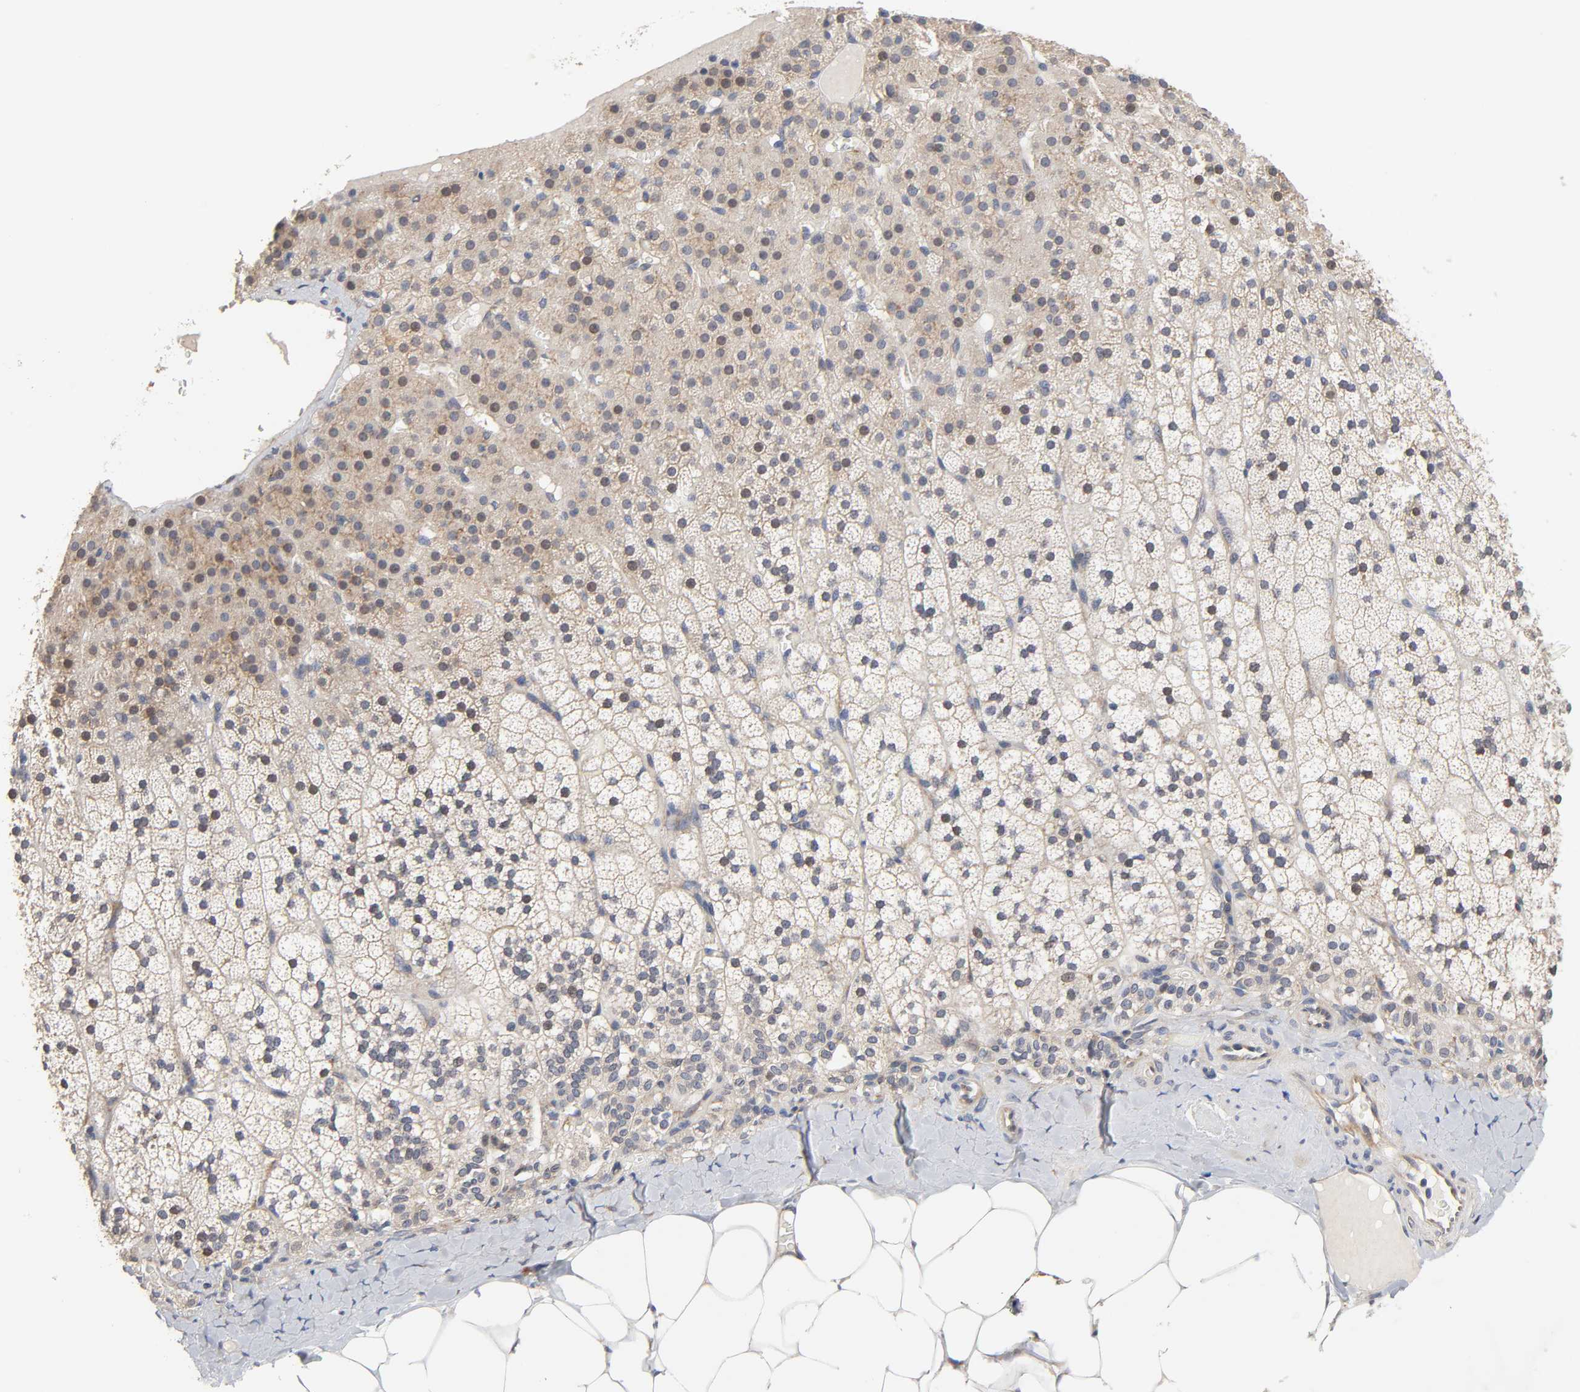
{"staining": {"intensity": "negative", "quantity": "none", "location": "none"}, "tissue": "adrenal gland", "cell_type": "Glandular cells", "image_type": "normal", "snomed": [{"axis": "morphology", "description": "Normal tissue, NOS"}, {"axis": "topography", "description": "Adrenal gland"}], "caption": "Protein analysis of benign adrenal gland shows no significant positivity in glandular cells.", "gene": "HDLBP", "patient": {"sex": "male", "age": 35}}